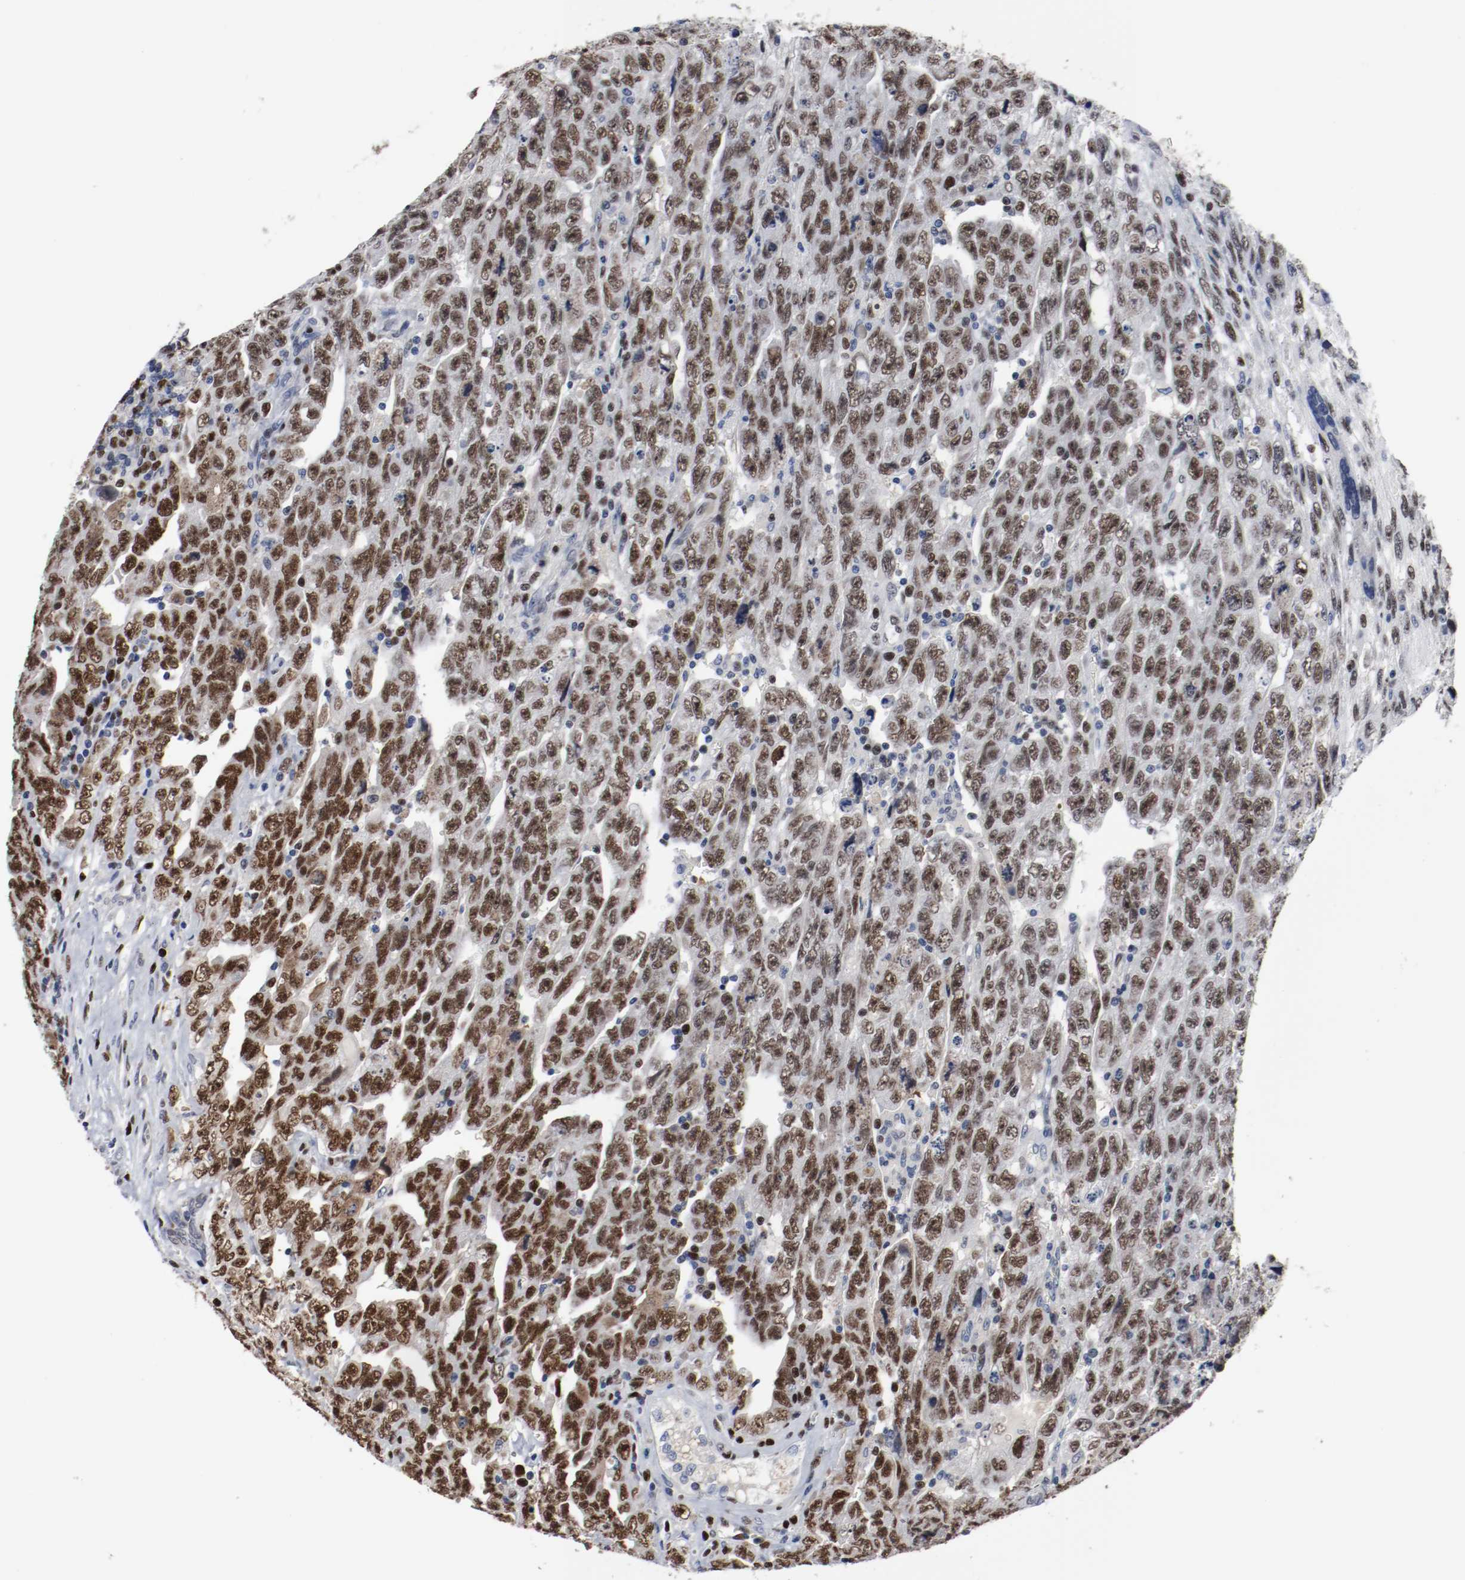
{"staining": {"intensity": "moderate", "quantity": ">75%", "location": "nuclear"}, "tissue": "testis cancer", "cell_type": "Tumor cells", "image_type": "cancer", "snomed": [{"axis": "morphology", "description": "Carcinoma, Embryonal, NOS"}, {"axis": "topography", "description": "Testis"}], "caption": "Immunohistochemistry image of embryonal carcinoma (testis) stained for a protein (brown), which reveals medium levels of moderate nuclear staining in about >75% of tumor cells.", "gene": "MCM6", "patient": {"sex": "male", "age": 28}}